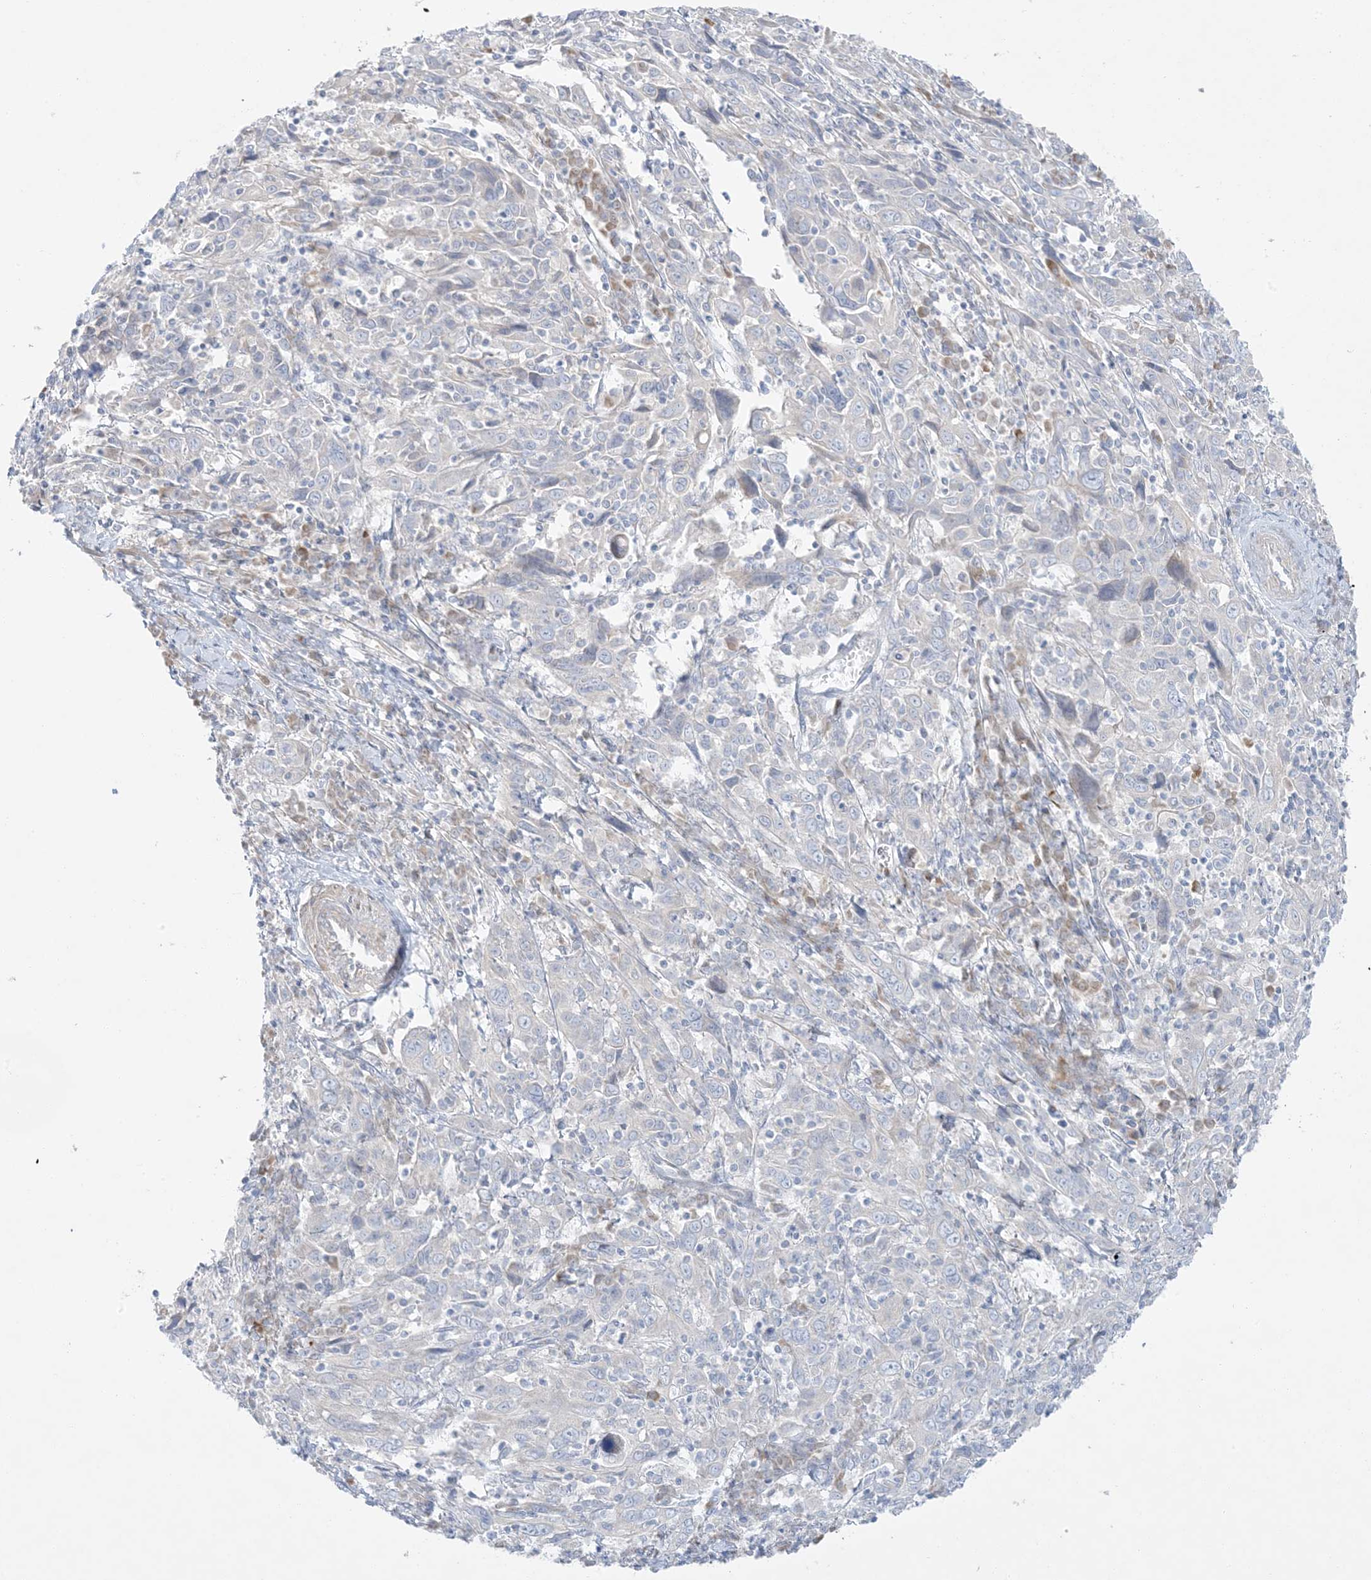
{"staining": {"intensity": "negative", "quantity": "none", "location": "none"}, "tissue": "cervical cancer", "cell_type": "Tumor cells", "image_type": "cancer", "snomed": [{"axis": "morphology", "description": "Squamous cell carcinoma, NOS"}, {"axis": "topography", "description": "Cervix"}], "caption": "Immunohistochemical staining of human cervical cancer demonstrates no significant positivity in tumor cells.", "gene": "FAM184A", "patient": {"sex": "female", "age": 46}}